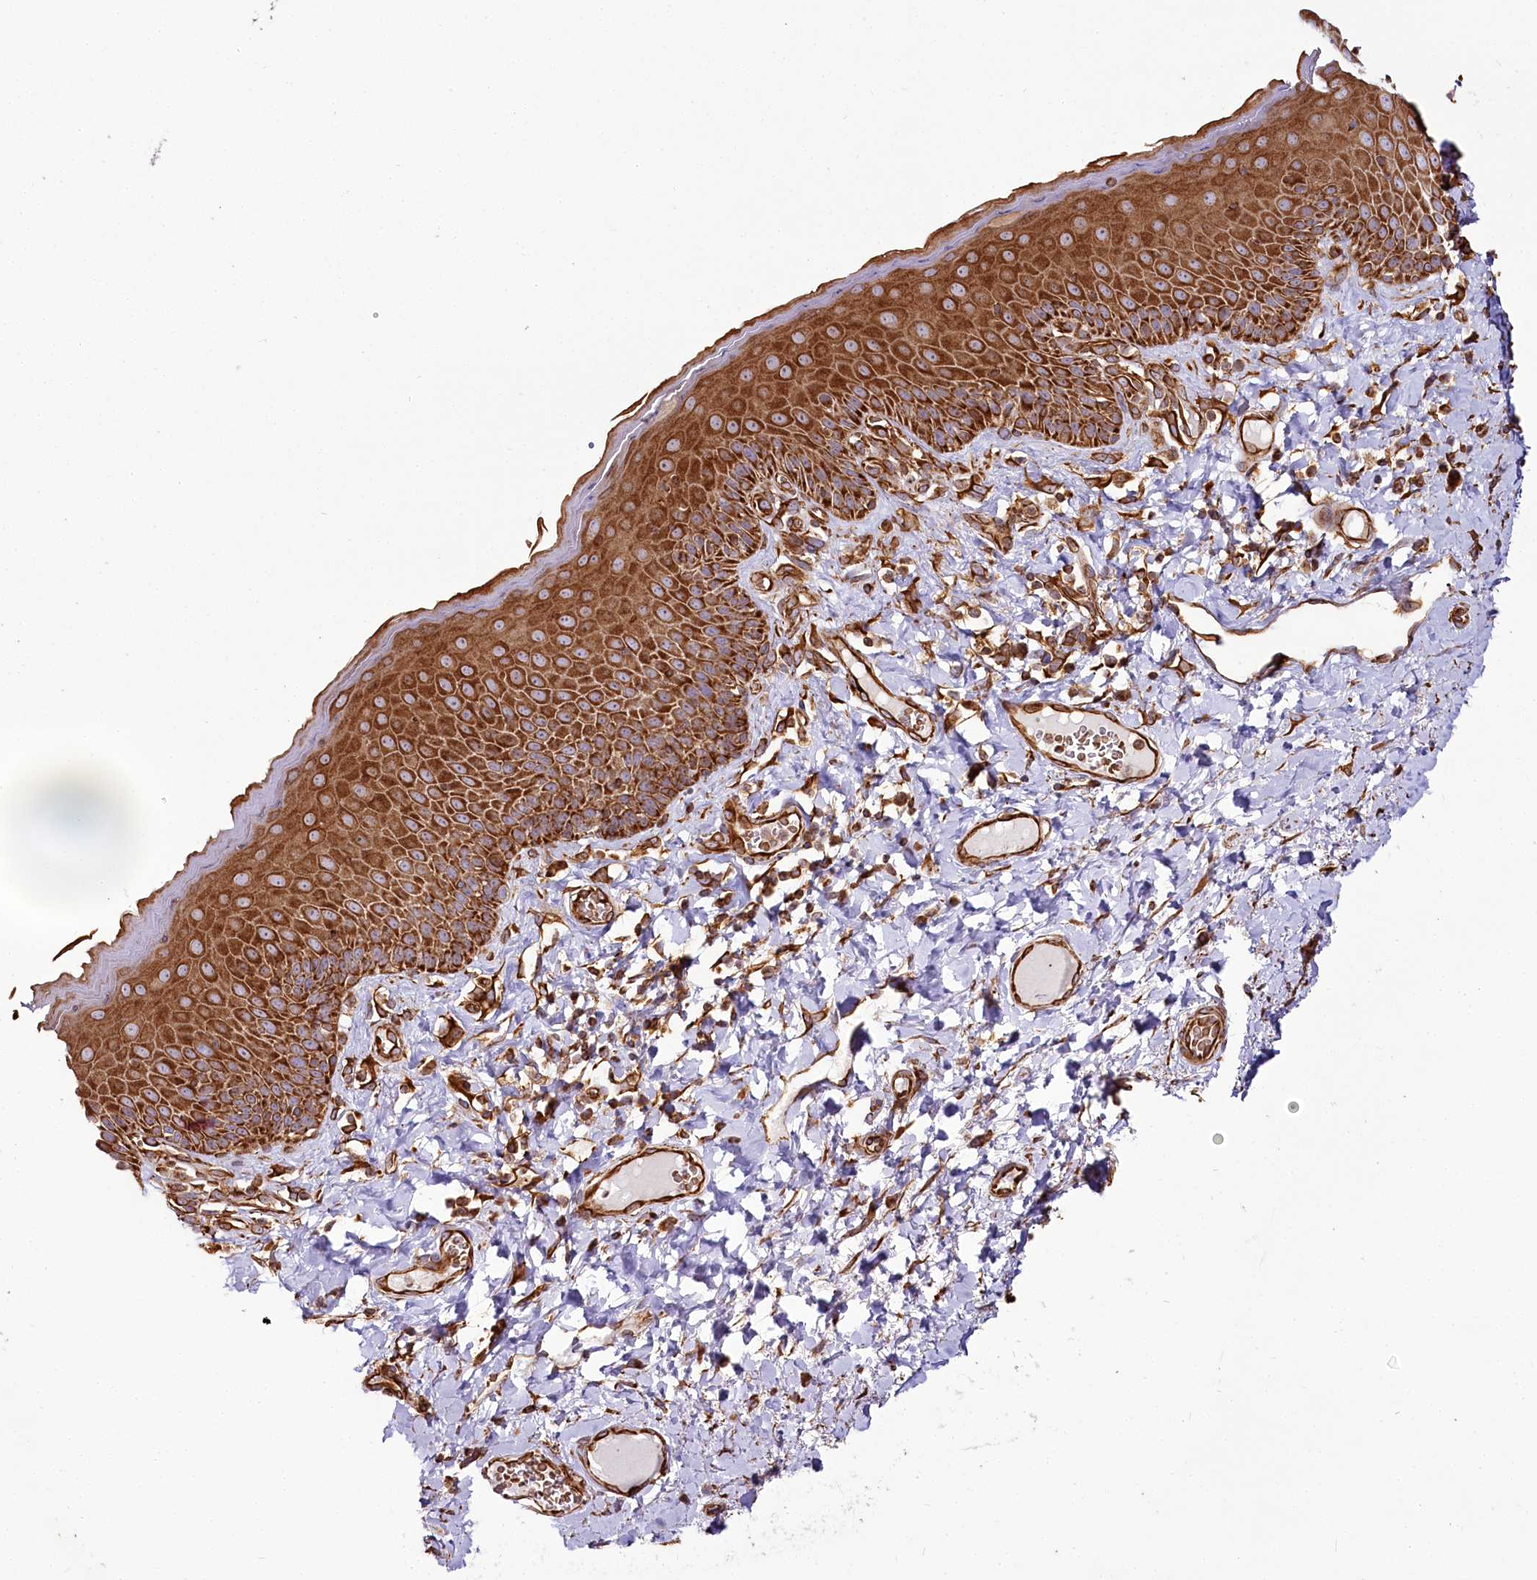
{"staining": {"intensity": "strong", "quantity": ">75%", "location": "cytoplasmic/membranous"}, "tissue": "skin", "cell_type": "Epidermal cells", "image_type": "normal", "snomed": [{"axis": "morphology", "description": "Normal tissue, NOS"}, {"axis": "topography", "description": "Anal"}], "caption": "Epidermal cells demonstrate high levels of strong cytoplasmic/membranous staining in about >75% of cells in unremarkable human skin. The protein of interest is shown in brown color, while the nuclei are stained blue.", "gene": "THUMPD3", "patient": {"sex": "male", "age": 69}}